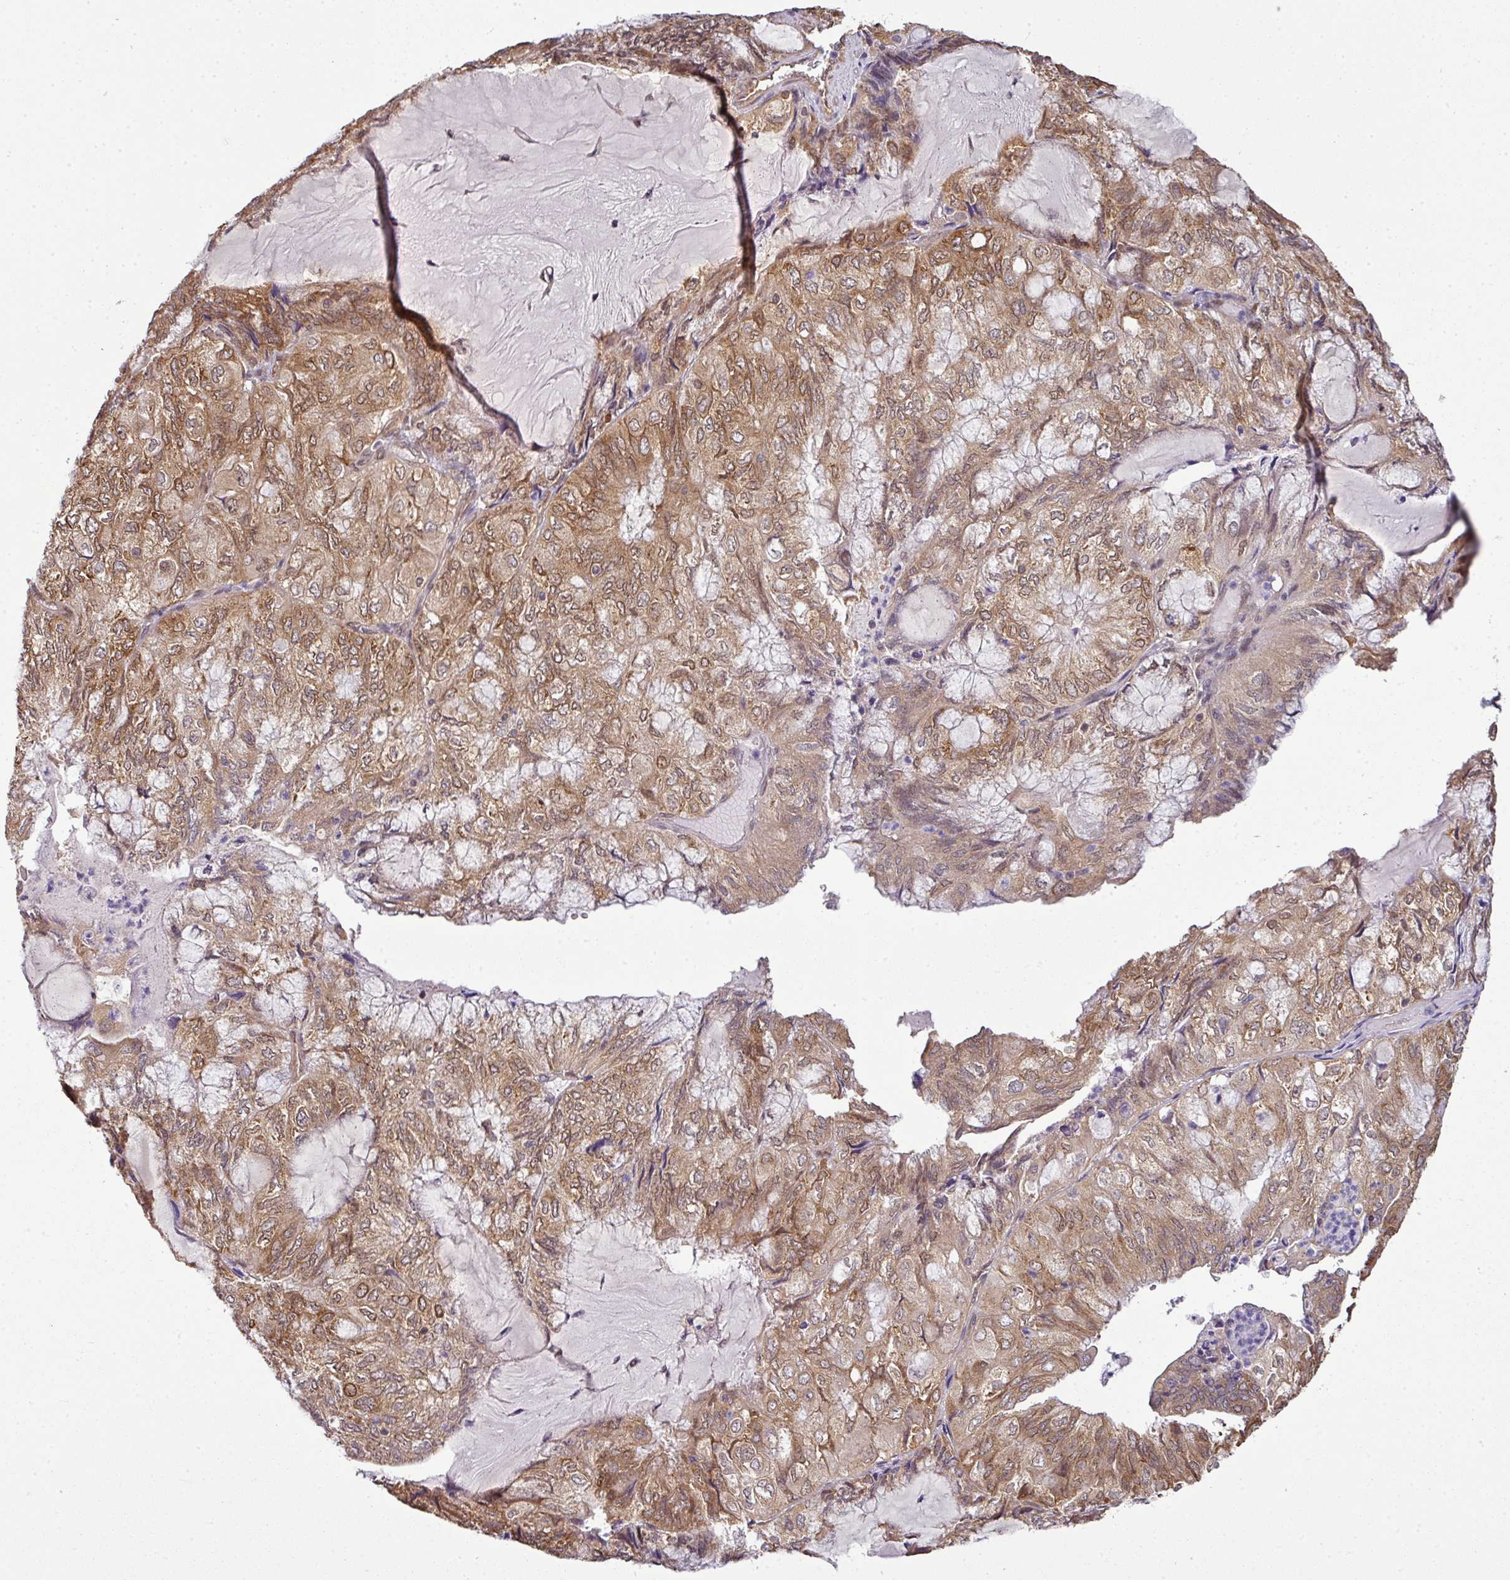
{"staining": {"intensity": "moderate", "quantity": ">75%", "location": "cytoplasmic/membranous,nuclear"}, "tissue": "endometrial cancer", "cell_type": "Tumor cells", "image_type": "cancer", "snomed": [{"axis": "morphology", "description": "Adenocarcinoma, NOS"}, {"axis": "topography", "description": "Endometrium"}], "caption": "Moderate cytoplasmic/membranous and nuclear protein staining is identified in approximately >75% of tumor cells in endometrial cancer (adenocarcinoma).", "gene": "RBM4B", "patient": {"sex": "female", "age": 81}}